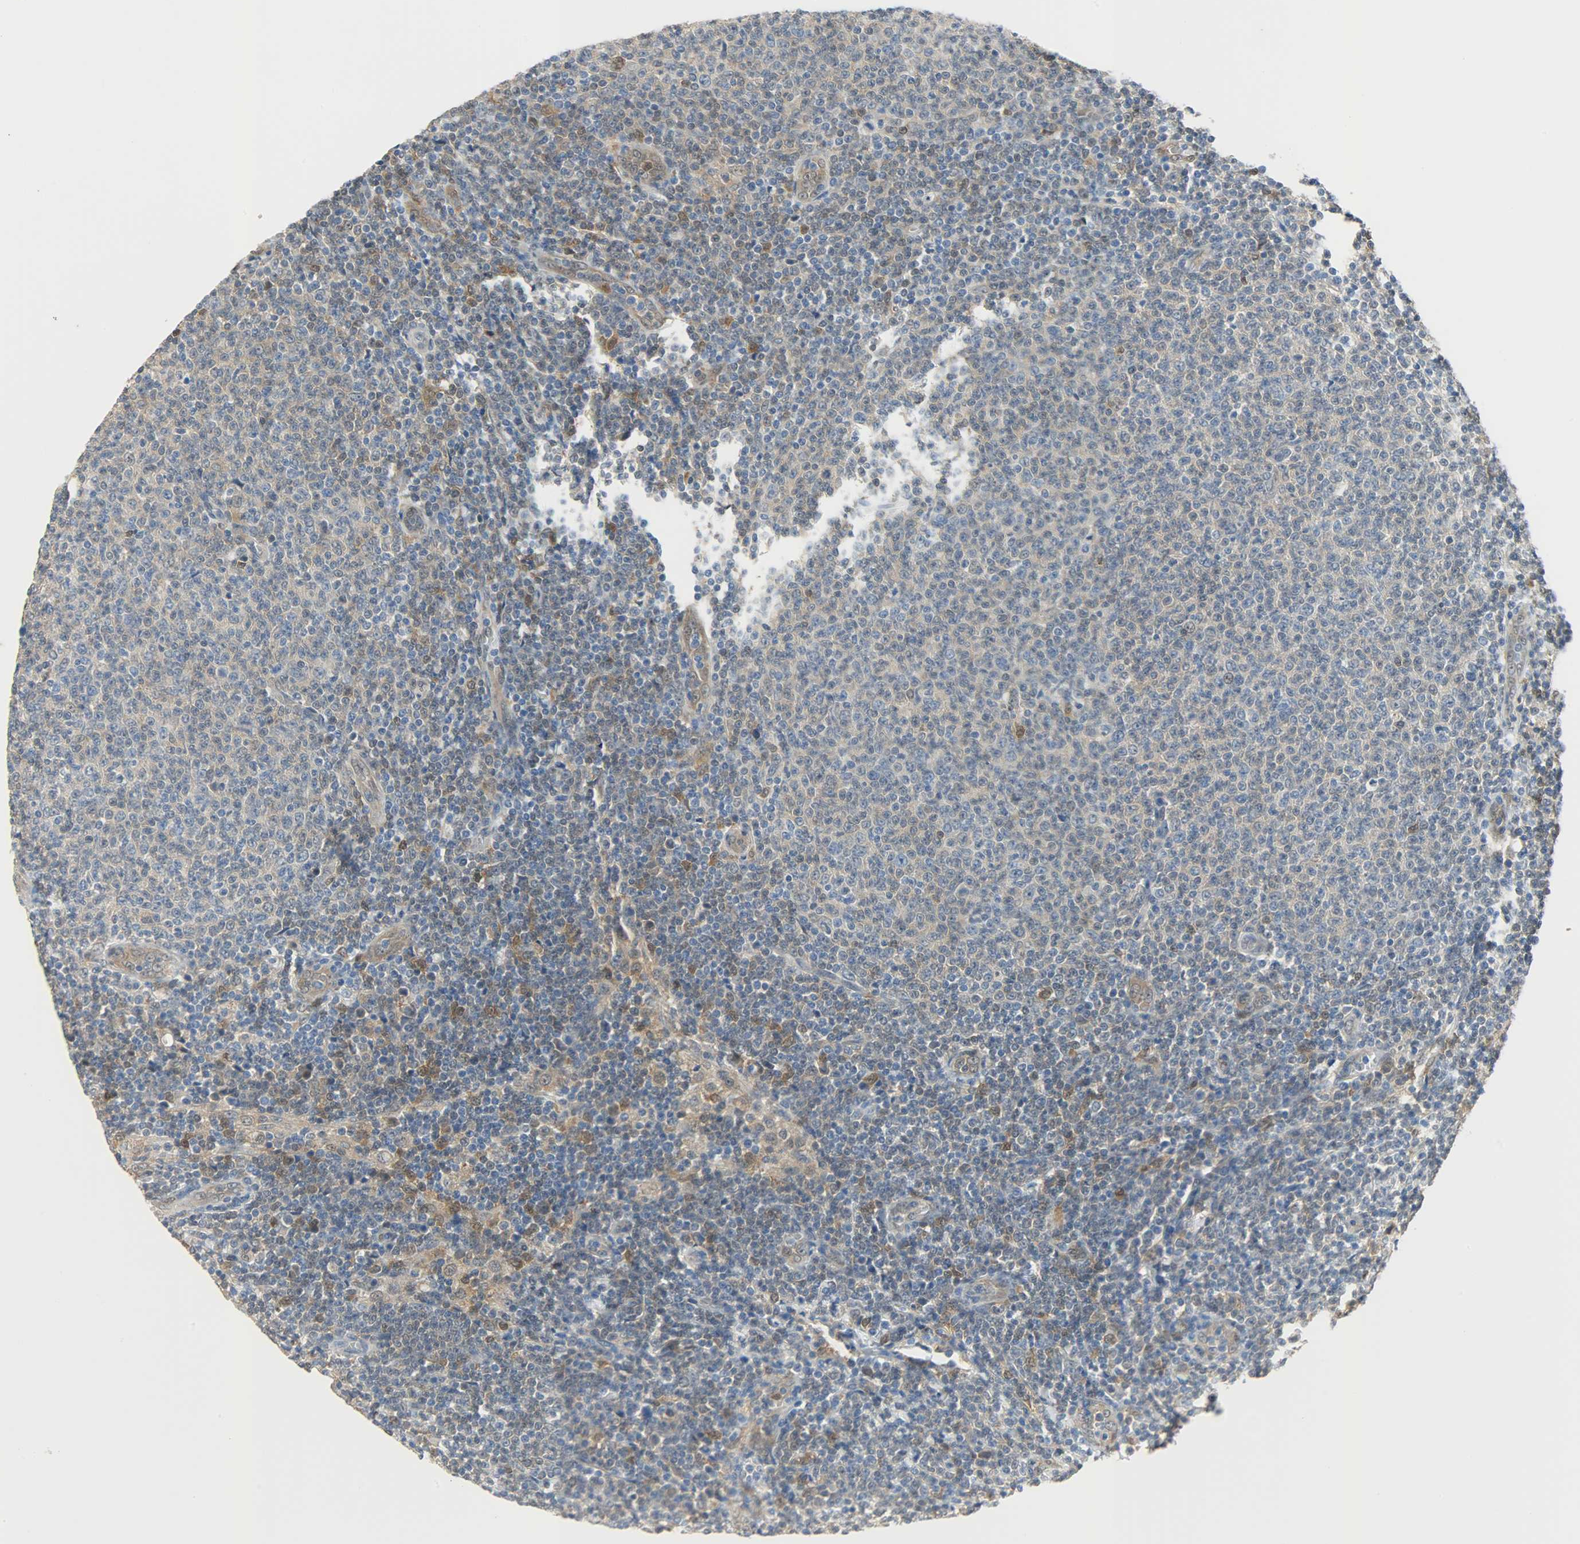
{"staining": {"intensity": "moderate", "quantity": ">75%", "location": "cytoplasmic/membranous,nuclear"}, "tissue": "lymphoma", "cell_type": "Tumor cells", "image_type": "cancer", "snomed": [{"axis": "morphology", "description": "Malignant lymphoma, non-Hodgkin's type, Low grade"}, {"axis": "topography", "description": "Lymph node"}], "caption": "A histopathology image showing moderate cytoplasmic/membranous and nuclear expression in about >75% of tumor cells in low-grade malignant lymphoma, non-Hodgkin's type, as visualized by brown immunohistochemical staining.", "gene": "EIF4EBP1", "patient": {"sex": "male", "age": 66}}